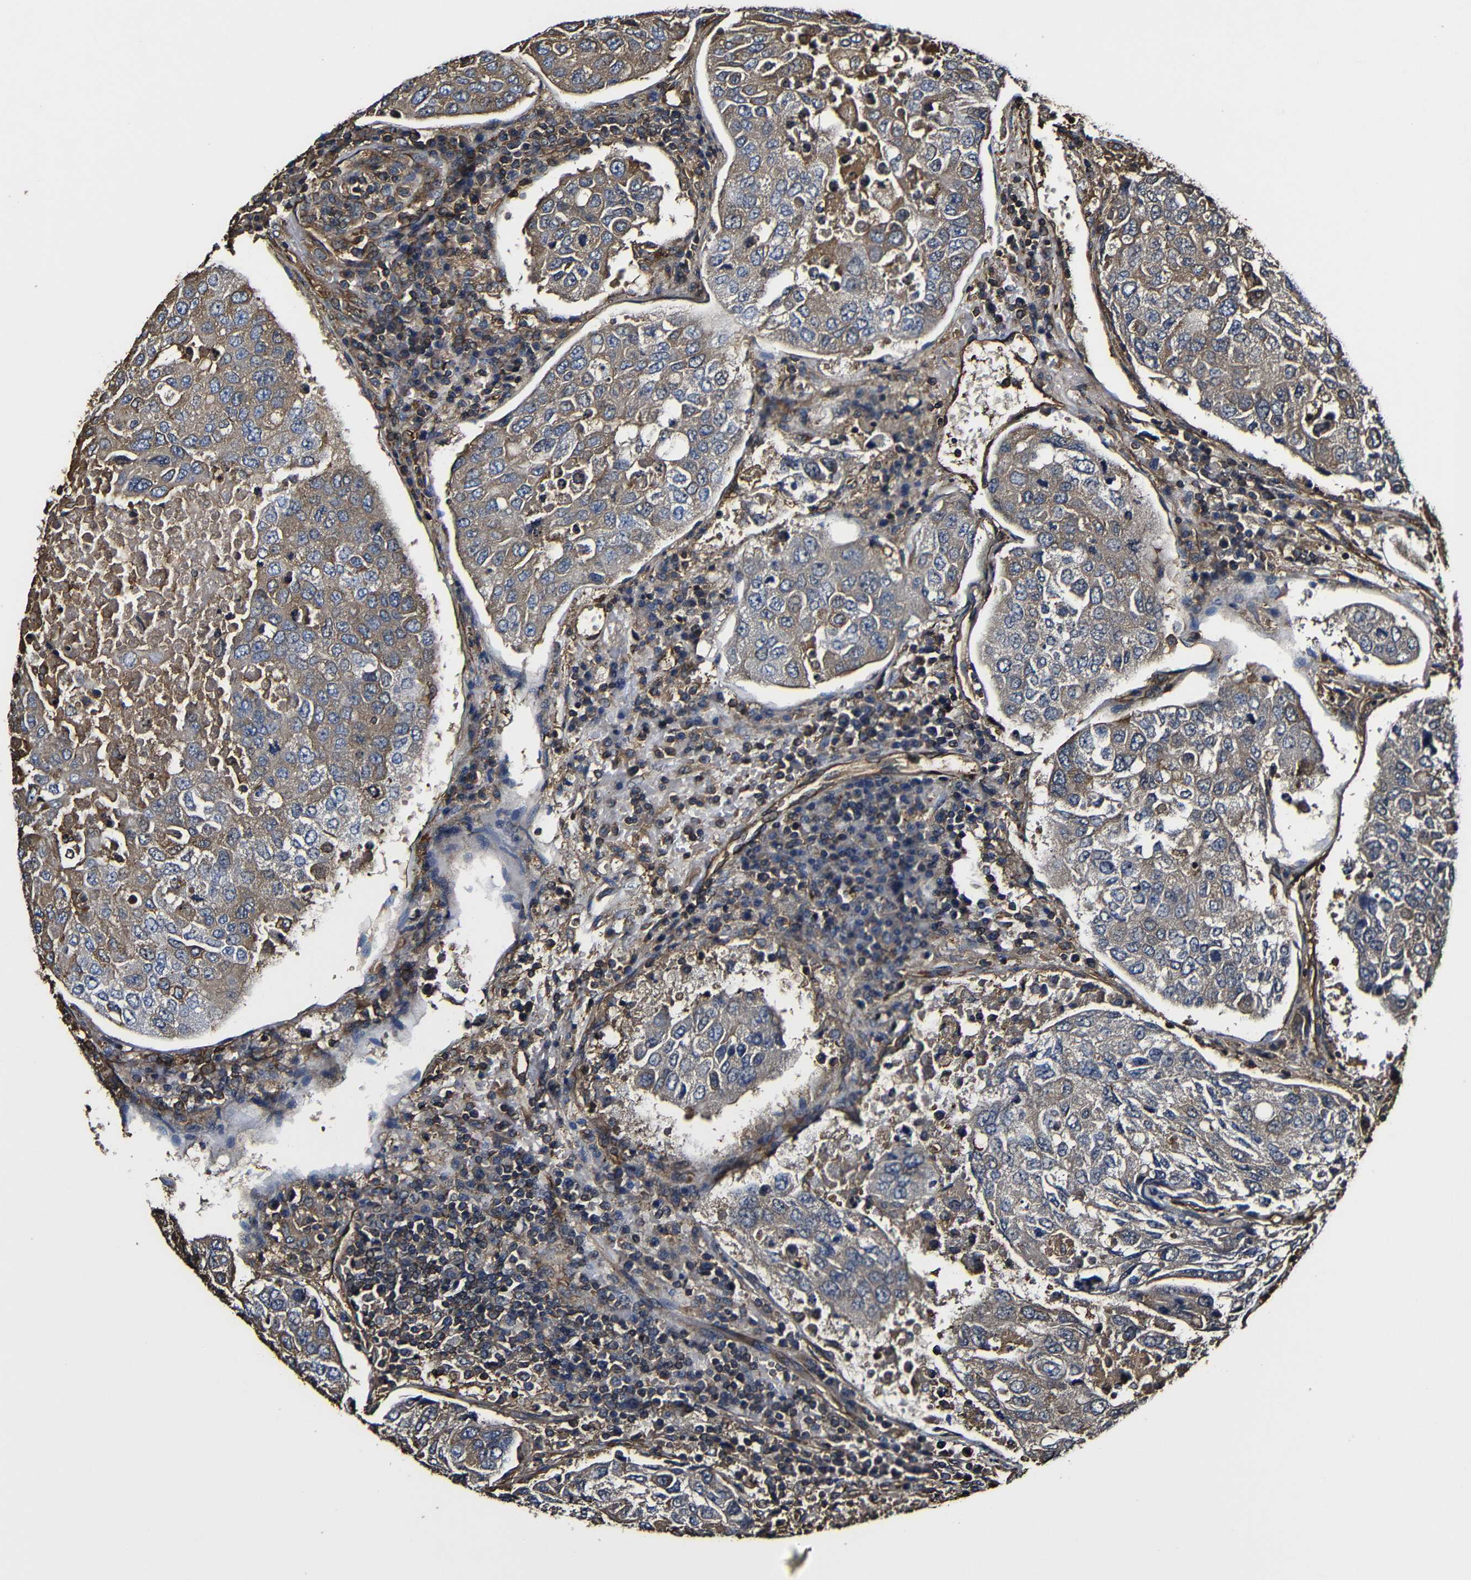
{"staining": {"intensity": "moderate", "quantity": "25%-75%", "location": "cytoplasmic/membranous"}, "tissue": "urothelial cancer", "cell_type": "Tumor cells", "image_type": "cancer", "snomed": [{"axis": "morphology", "description": "Urothelial carcinoma, High grade"}, {"axis": "topography", "description": "Lymph node"}, {"axis": "topography", "description": "Urinary bladder"}], "caption": "Tumor cells show medium levels of moderate cytoplasmic/membranous staining in about 25%-75% of cells in human high-grade urothelial carcinoma.", "gene": "MSN", "patient": {"sex": "male", "age": 51}}